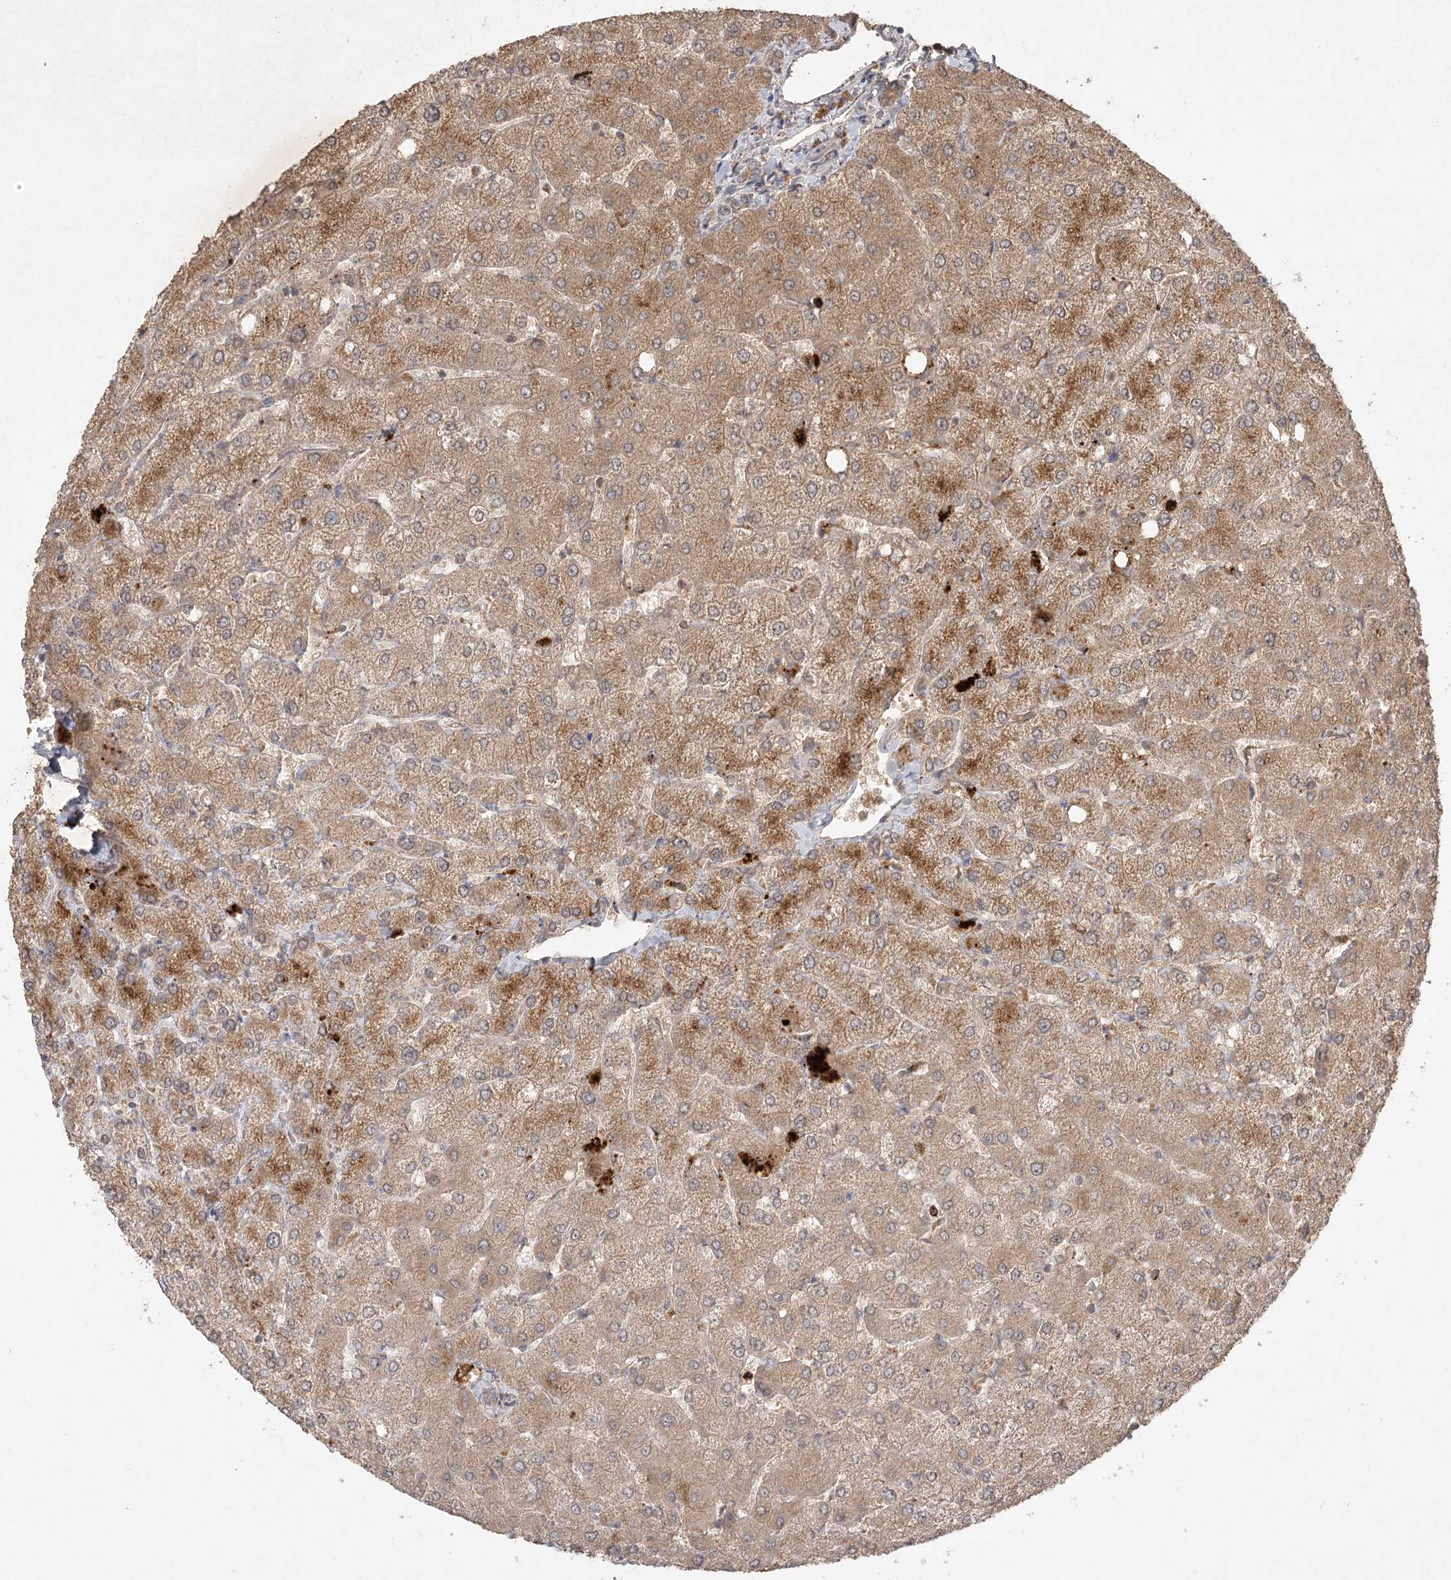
{"staining": {"intensity": "weak", "quantity": "25%-75%", "location": "cytoplasmic/membranous"}, "tissue": "liver", "cell_type": "Cholangiocytes", "image_type": "normal", "snomed": [{"axis": "morphology", "description": "Normal tissue, NOS"}, {"axis": "topography", "description": "Liver"}], "caption": "Immunohistochemical staining of normal human liver shows weak cytoplasmic/membranous protein expression in about 25%-75% of cholangiocytes.", "gene": "ARL13A", "patient": {"sex": "female", "age": 54}}